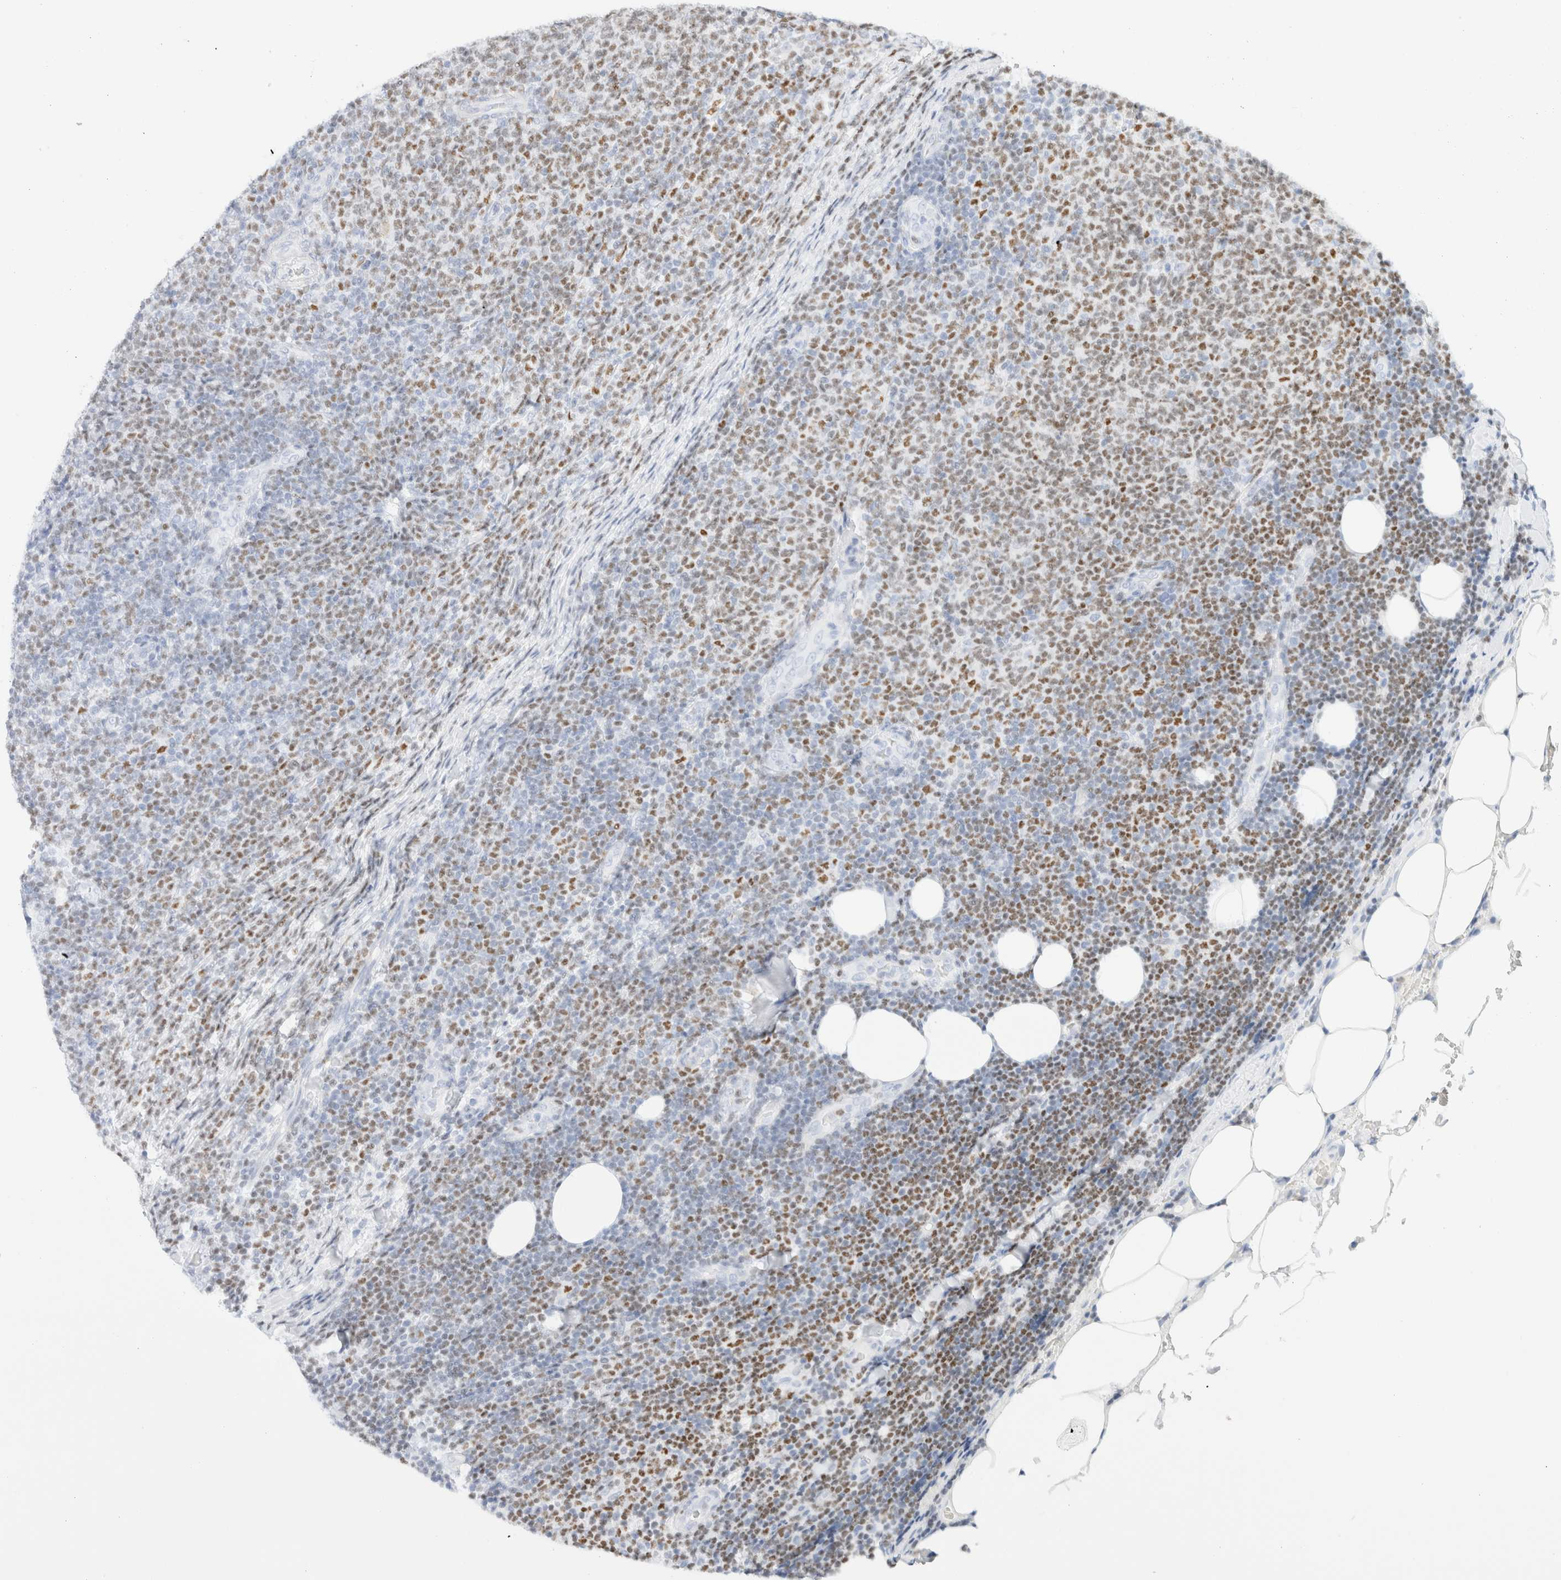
{"staining": {"intensity": "moderate", "quantity": "25%-75%", "location": "nuclear"}, "tissue": "lymphoma", "cell_type": "Tumor cells", "image_type": "cancer", "snomed": [{"axis": "morphology", "description": "Malignant lymphoma, non-Hodgkin's type, Low grade"}, {"axis": "topography", "description": "Lymph node"}], "caption": "A micrograph of human lymphoma stained for a protein reveals moderate nuclear brown staining in tumor cells.", "gene": "IKZF3", "patient": {"sex": "male", "age": 66}}